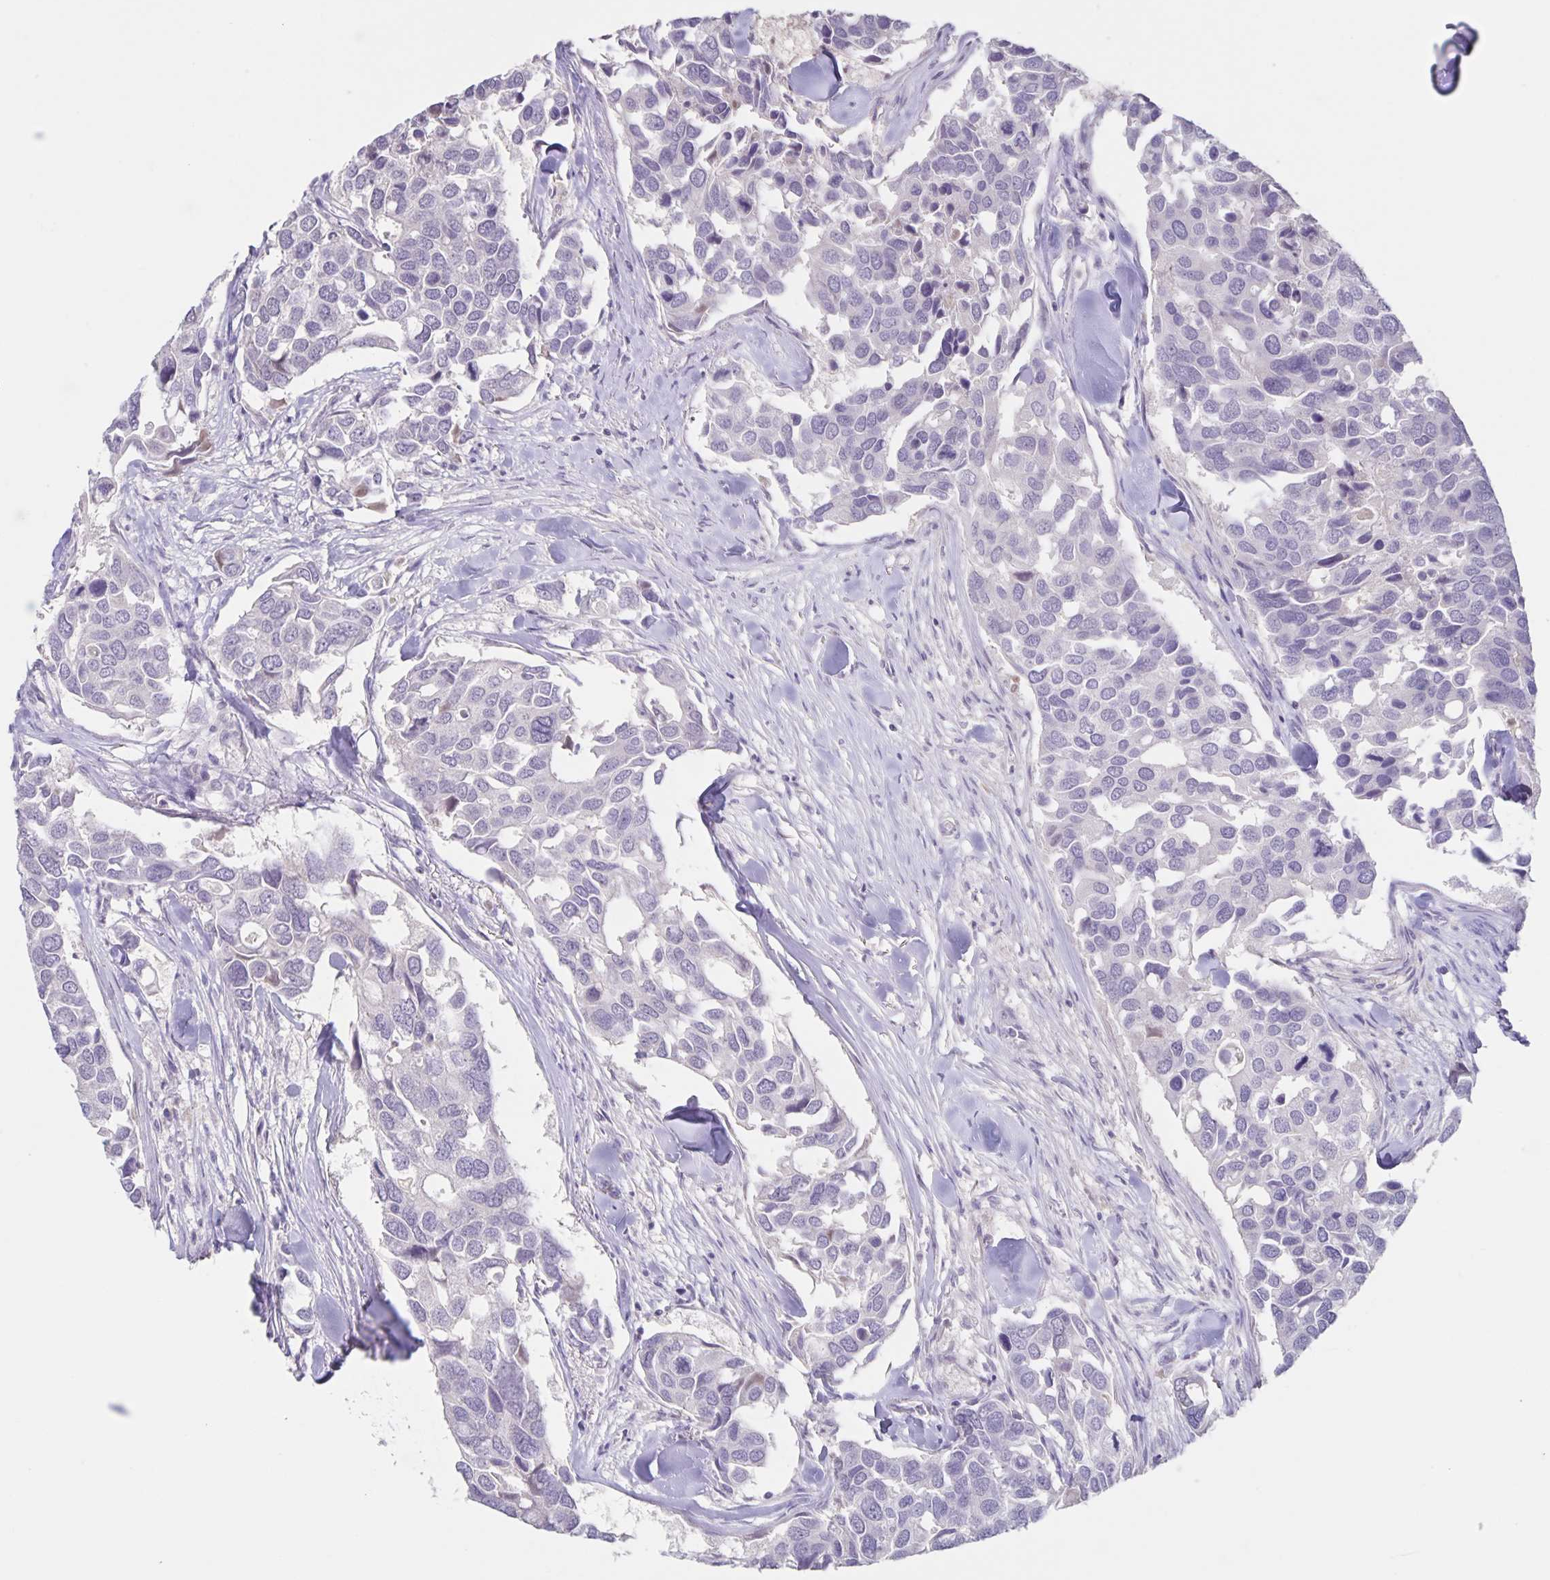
{"staining": {"intensity": "negative", "quantity": "none", "location": "none"}, "tissue": "breast cancer", "cell_type": "Tumor cells", "image_type": "cancer", "snomed": [{"axis": "morphology", "description": "Duct carcinoma"}, {"axis": "topography", "description": "Breast"}], "caption": "A photomicrograph of human breast cancer (infiltrating ductal carcinoma) is negative for staining in tumor cells. (Immunohistochemistry (ihc), brightfield microscopy, high magnification).", "gene": "INSL5", "patient": {"sex": "female", "age": 83}}